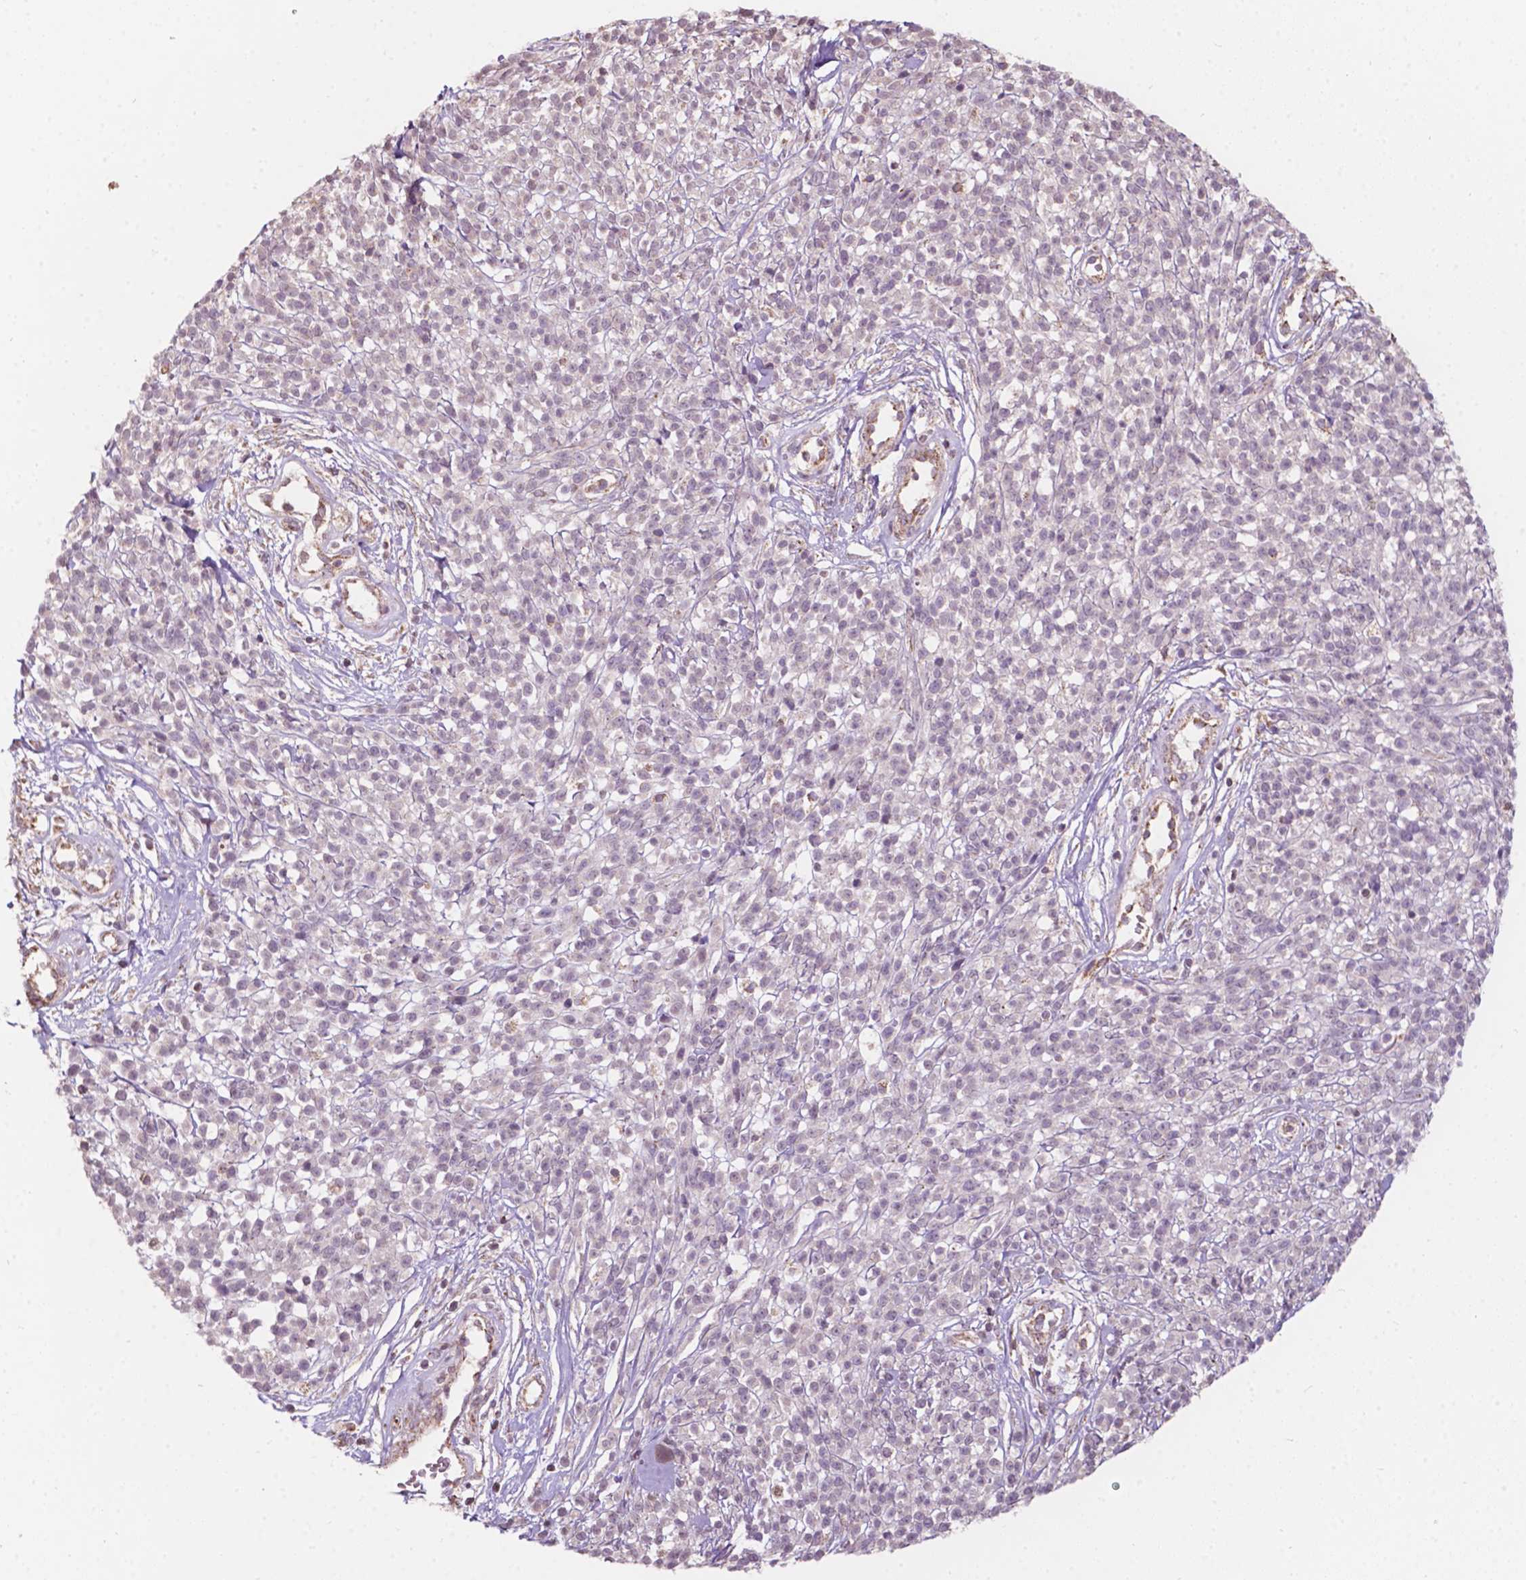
{"staining": {"intensity": "negative", "quantity": "none", "location": "none"}, "tissue": "melanoma", "cell_type": "Tumor cells", "image_type": "cancer", "snomed": [{"axis": "morphology", "description": "Malignant melanoma, NOS"}, {"axis": "topography", "description": "Skin"}, {"axis": "topography", "description": "Skin of trunk"}], "caption": "Immunohistochemical staining of malignant melanoma exhibits no significant expression in tumor cells. (Stains: DAB immunohistochemistry with hematoxylin counter stain, Microscopy: brightfield microscopy at high magnification).", "gene": "NDUFA10", "patient": {"sex": "male", "age": 74}}